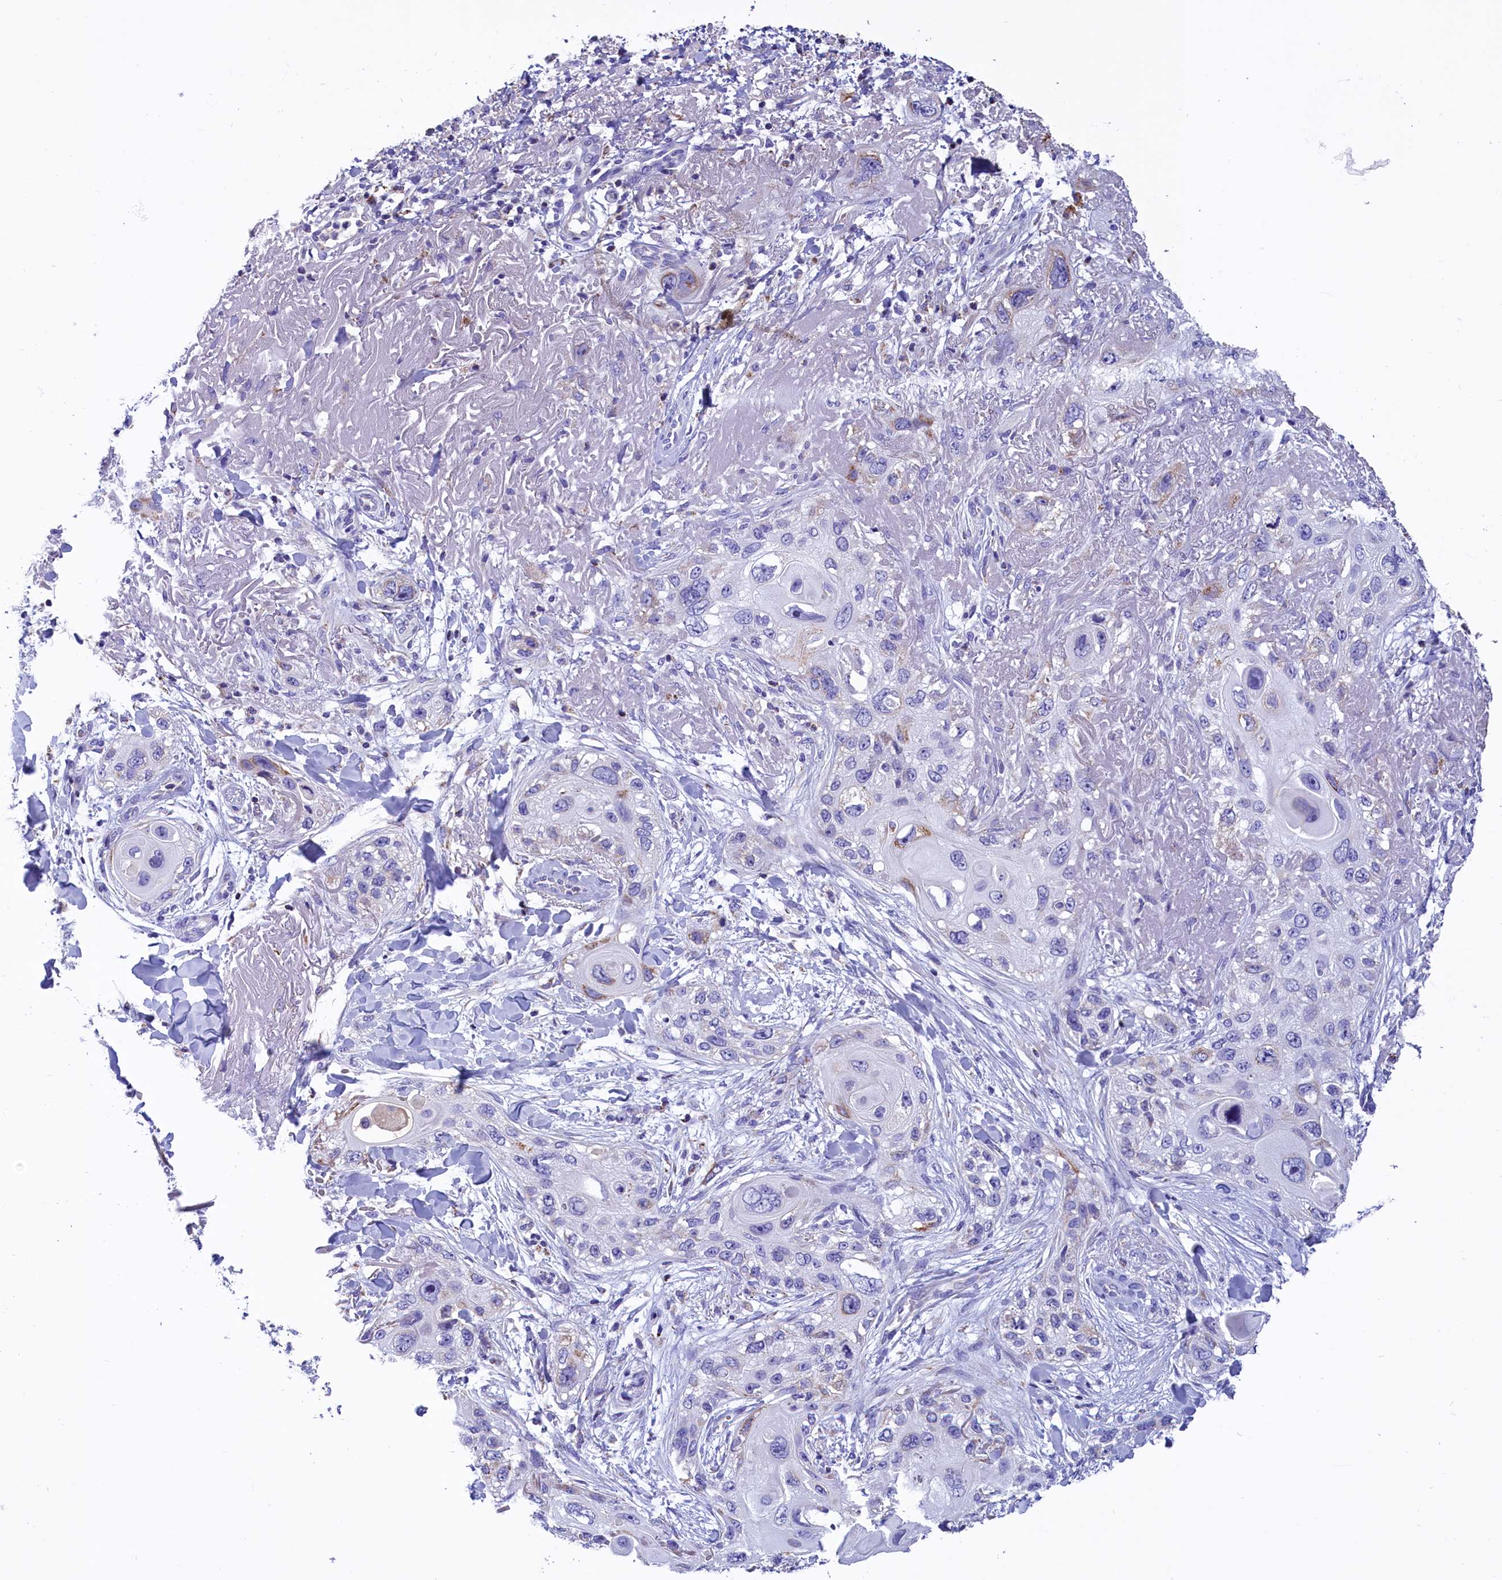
{"staining": {"intensity": "moderate", "quantity": "<25%", "location": "cytoplasmic/membranous"}, "tissue": "skin cancer", "cell_type": "Tumor cells", "image_type": "cancer", "snomed": [{"axis": "morphology", "description": "Normal tissue, NOS"}, {"axis": "morphology", "description": "Squamous cell carcinoma, NOS"}, {"axis": "topography", "description": "Skin"}], "caption": "Moderate cytoplasmic/membranous positivity is present in about <25% of tumor cells in skin cancer (squamous cell carcinoma).", "gene": "ABAT", "patient": {"sex": "male", "age": 72}}